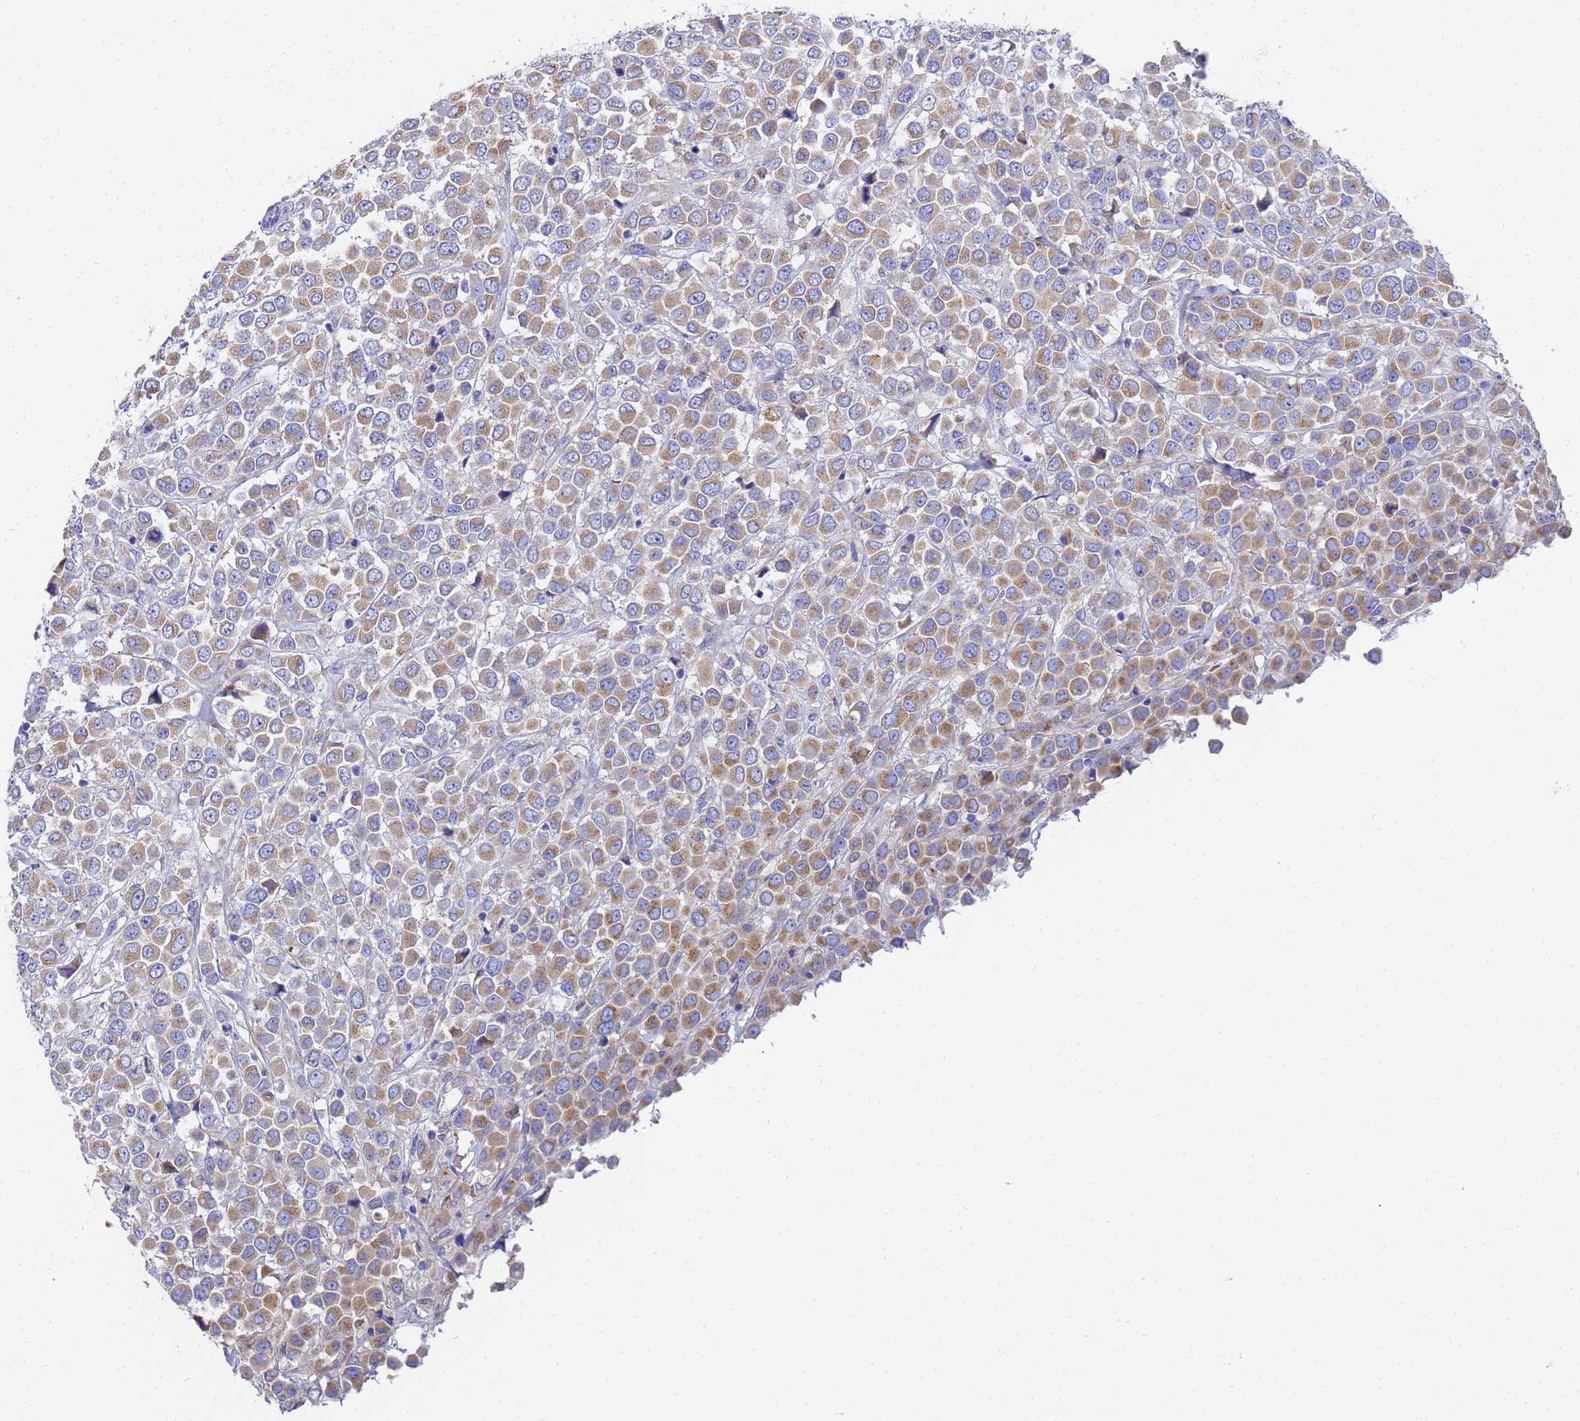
{"staining": {"intensity": "moderate", "quantity": ">75%", "location": "cytoplasmic/membranous"}, "tissue": "breast cancer", "cell_type": "Tumor cells", "image_type": "cancer", "snomed": [{"axis": "morphology", "description": "Duct carcinoma"}, {"axis": "topography", "description": "Breast"}], "caption": "This image reveals immunohistochemistry (IHC) staining of intraductal carcinoma (breast), with medium moderate cytoplasmic/membranous staining in approximately >75% of tumor cells.", "gene": "TM4SF4", "patient": {"sex": "female", "age": 61}}